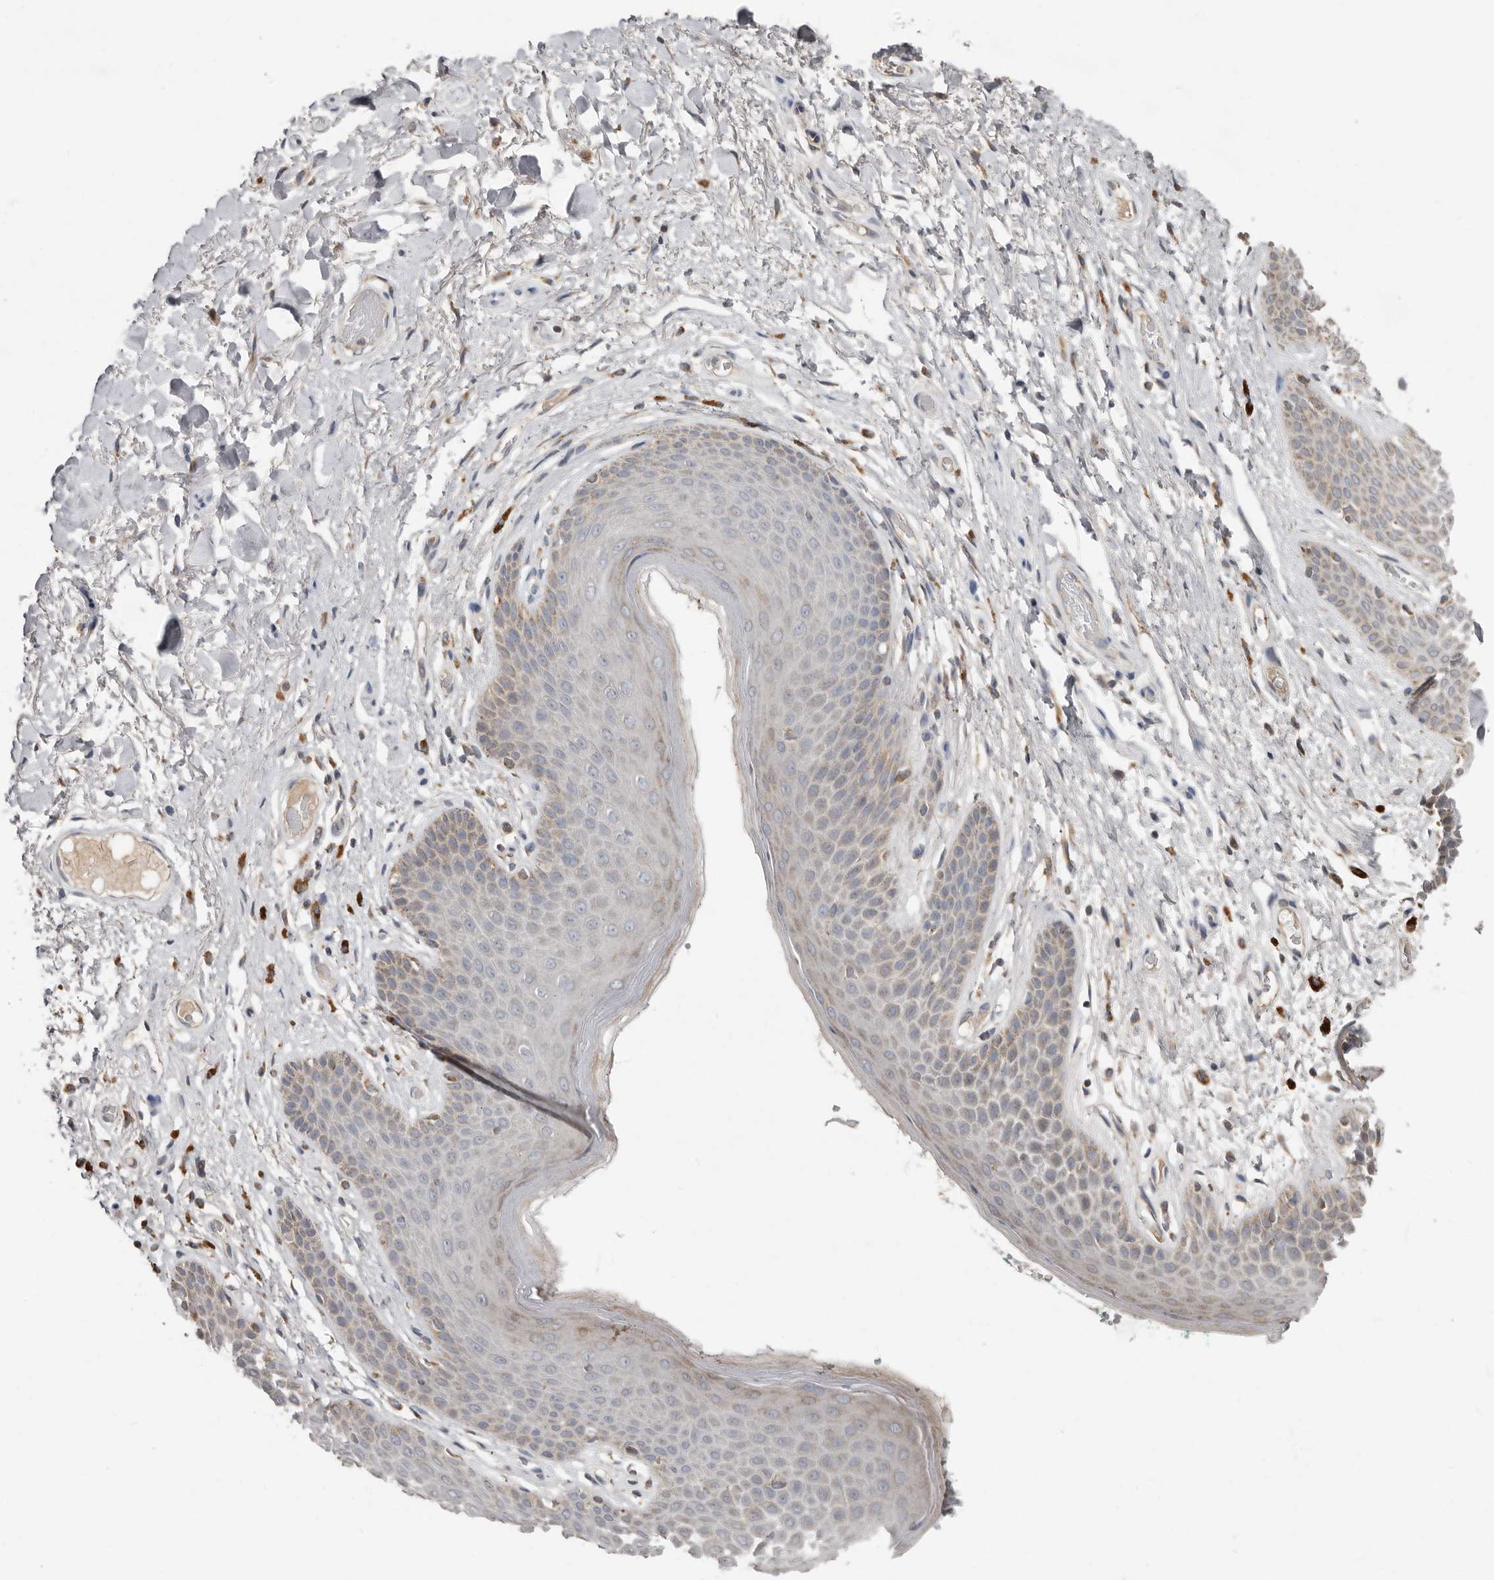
{"staining": {"intensity": "weak", "quantity": "<25%", "location": "cytoplasmic/membranous"}, "tissue": "skin", "cell_type": "Epidermal cells", "image_type": "normal", "snomed": [{"axis": "morphology", "description": "Normal tissue, NOS"}, {"axis": "topography", "description": "Anal"}], "caption": "There is no significant staining in epidermal cells of skin. (Stains: DAB (3,3'-diaminobenzidine) IHC with hematoxylin counter stain, Microscopy: brightfield microscopy at high magnification).", "gene": "KIF26B", "patient": {"sex": "male", "age": 74}}